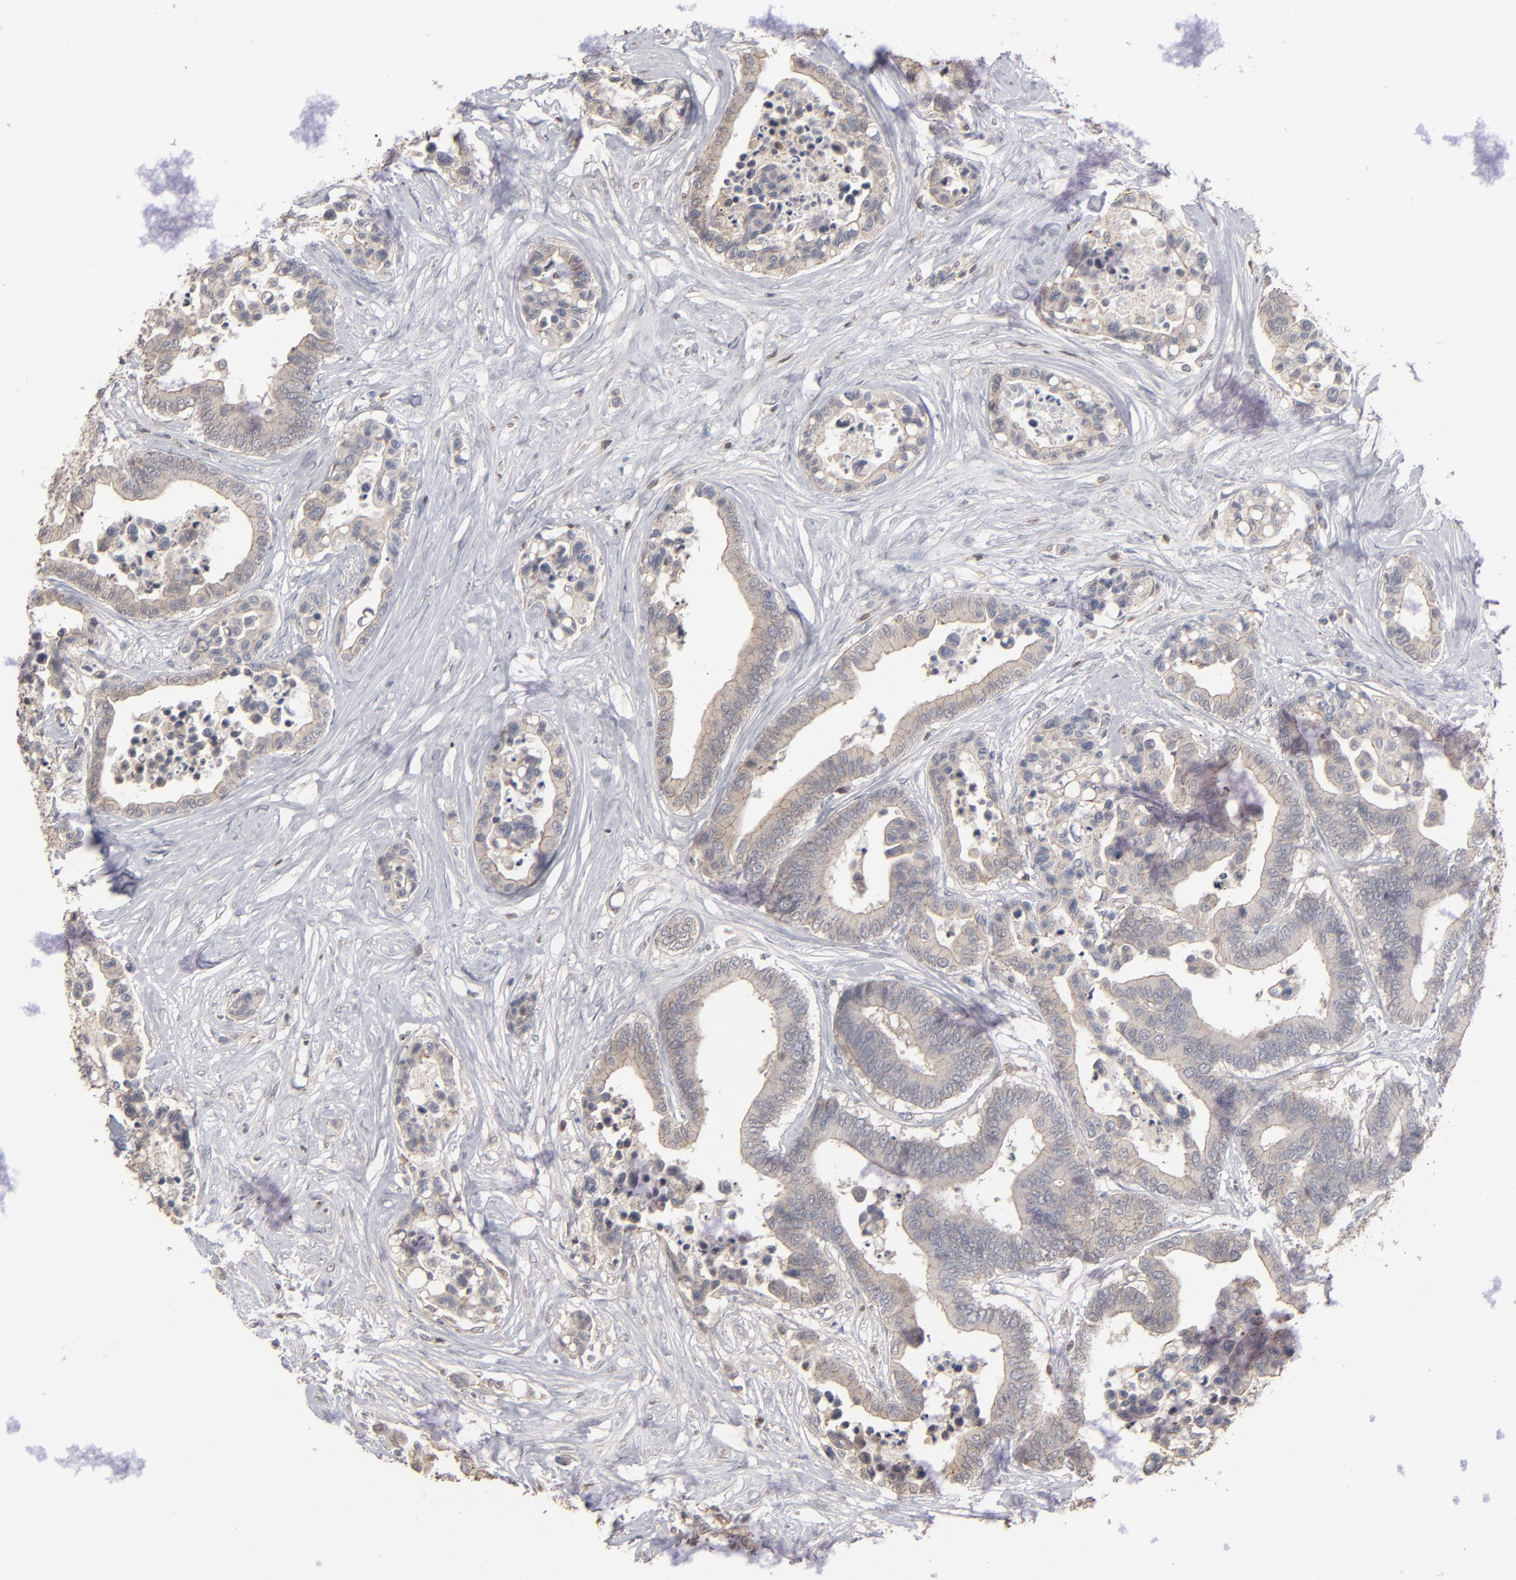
{"staining": {"intensity": "weak", "quantity": ">75%", "location": "cytoplasmic/membranous"}, "tissue": "colorectal cancer", "cell_type": "Tumor cells", "image_type": "cancer", "snomed": [{"axis": "morphology", "description": "Adenocarcinoma, NOS"}, {"axis": "topography", "description": "Colon"}], "caption": "Immunohistochemical staining of human colorectal cancer demonstrates low levels of weak cytoplasmic/membranous expression in about >75% of tumor cells.", "gene": "STAT4", "patient": {"sex": "male", "age": 82}}